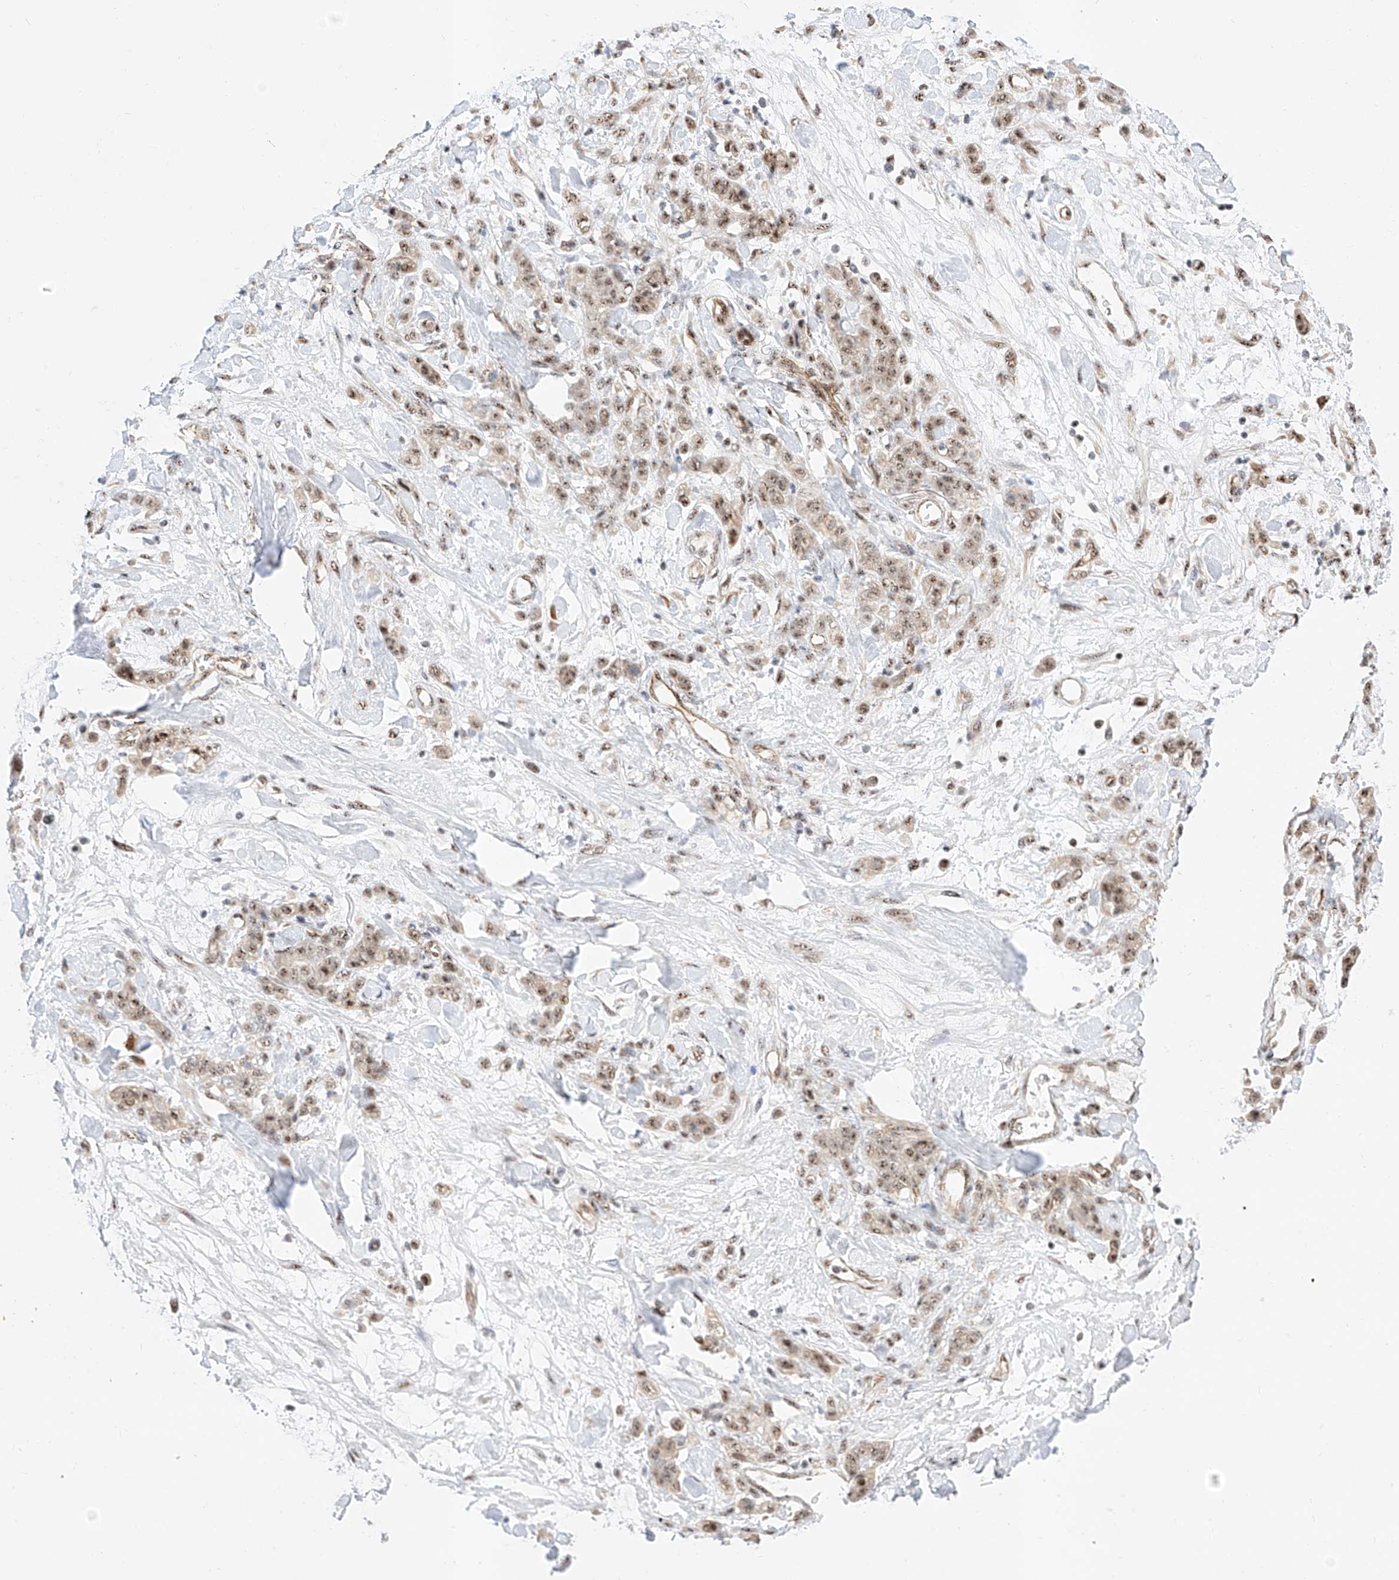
{"staining": {"intensity": "moderate", "quantity": ">75%", "location": "nuclear"}, "tissue": "stomach cancer", "cell_type": "Tumor cells", "image_type": "cancer", "snomed": [{"axis": "morphology", "description": "Normal tissue, NOS"}, {"axis": "morphology", "description": "Adenocarcinoma, NOS"}, {"axis": "topography", "description": "Stomach"}], "caption": "This image demonstrates stomach cancer (adenocarcinoma) stained with IHC to label a protein in brown. The nuclear of tumor cells show moderate positivity for the protein. Nuclei are counter-stained blue.", "gene": "ATXN7L2", "patient": {"sex": "male", "age": 82}}